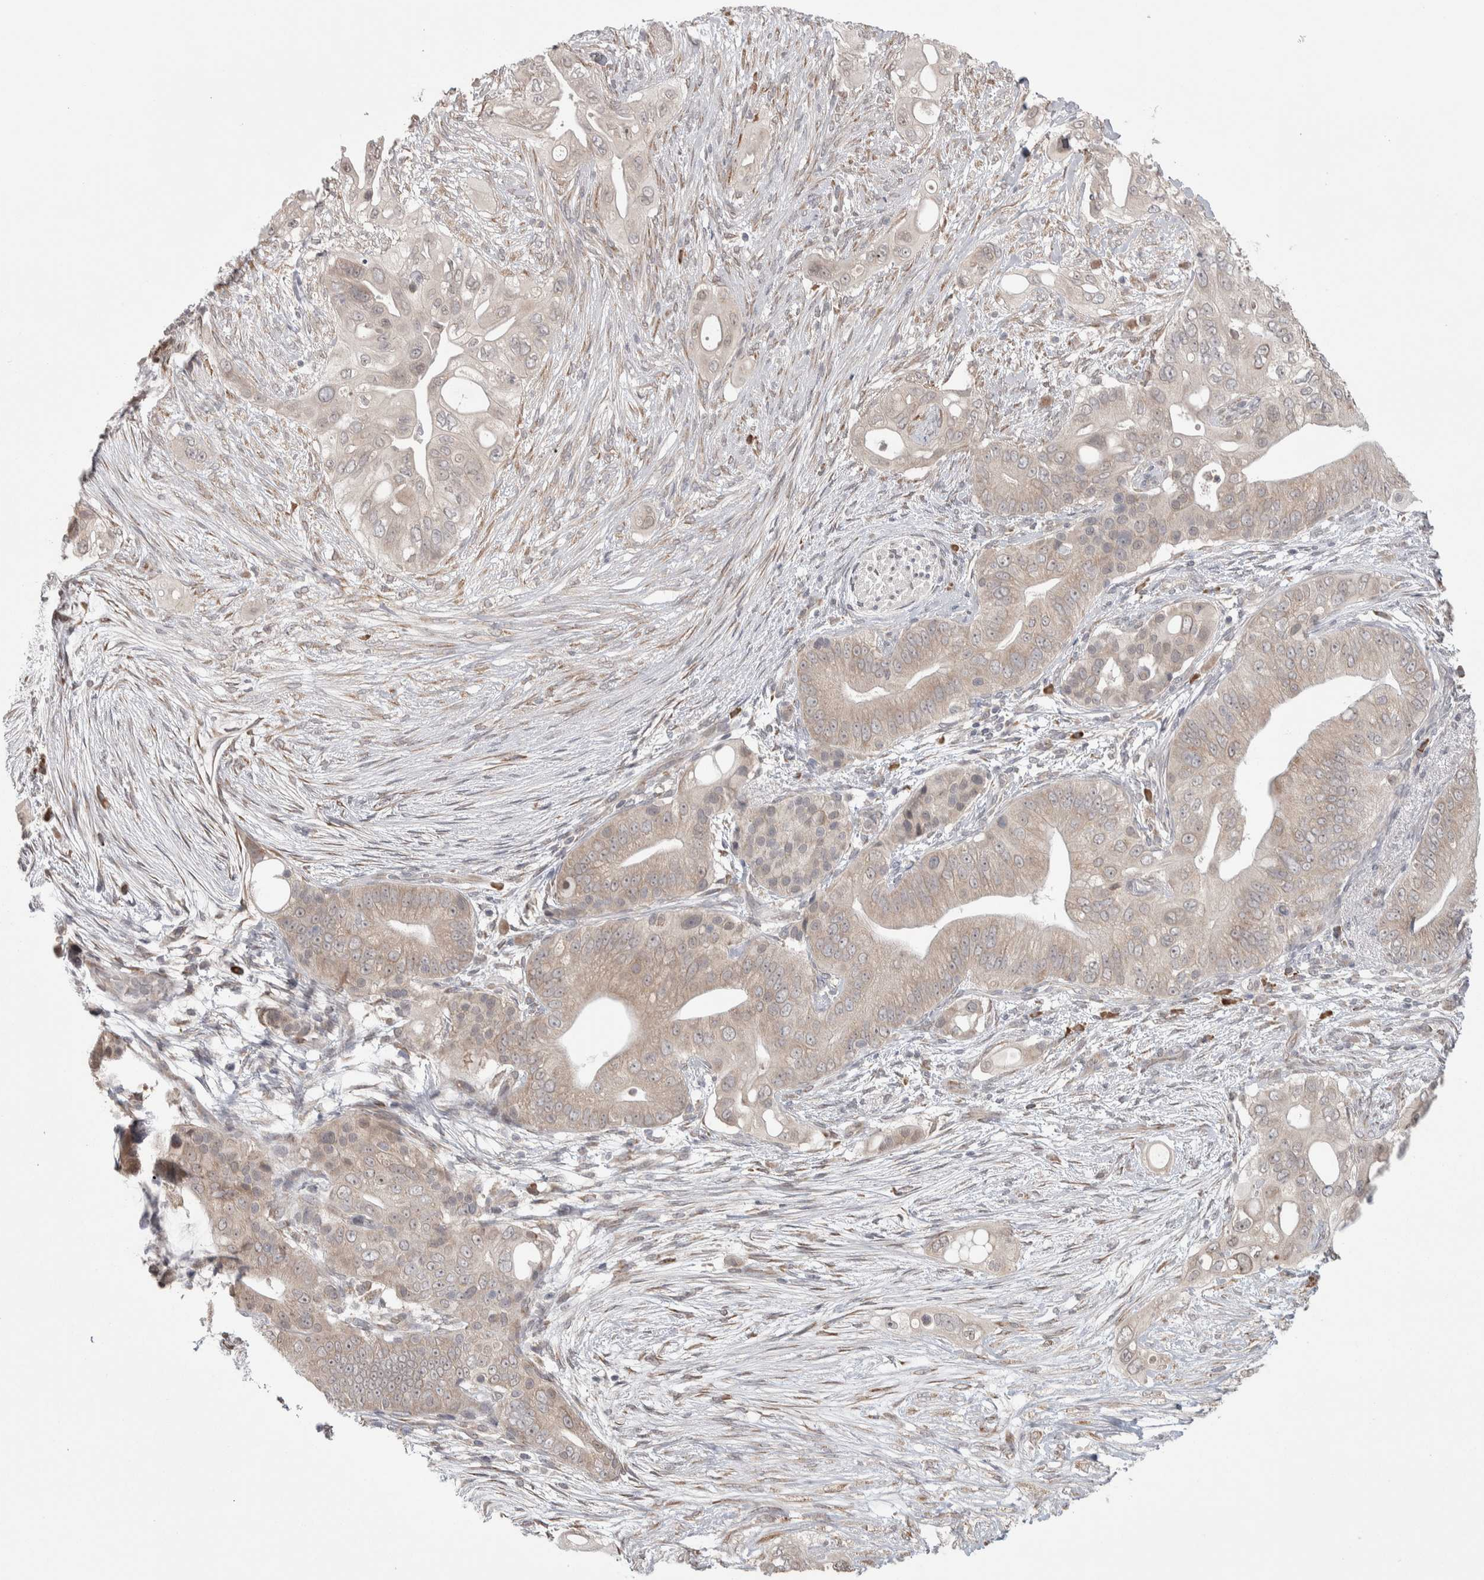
{"staining": {"intensity": "weak", "quantity": "<25%", "location": "cytoplasmic/membranous"}, "tissue": "pancreatic cancer", "cell_type": "Tumor cells", "image_type": "cancer", "snomed": [{"axis": "morphology", "description": "Adenocarcinoma, NOS"}, {"axis": "topography", "description": "Pancreas"}], "caption": "A high-resolution histopathology image shows immunohistochemistry (IHC) staining of adenocarcinoma (pancreatic), which displays no significant positivity in tumor cells.", "gene": "CUL2", "patient": {"sex": "male", "age": 53}}